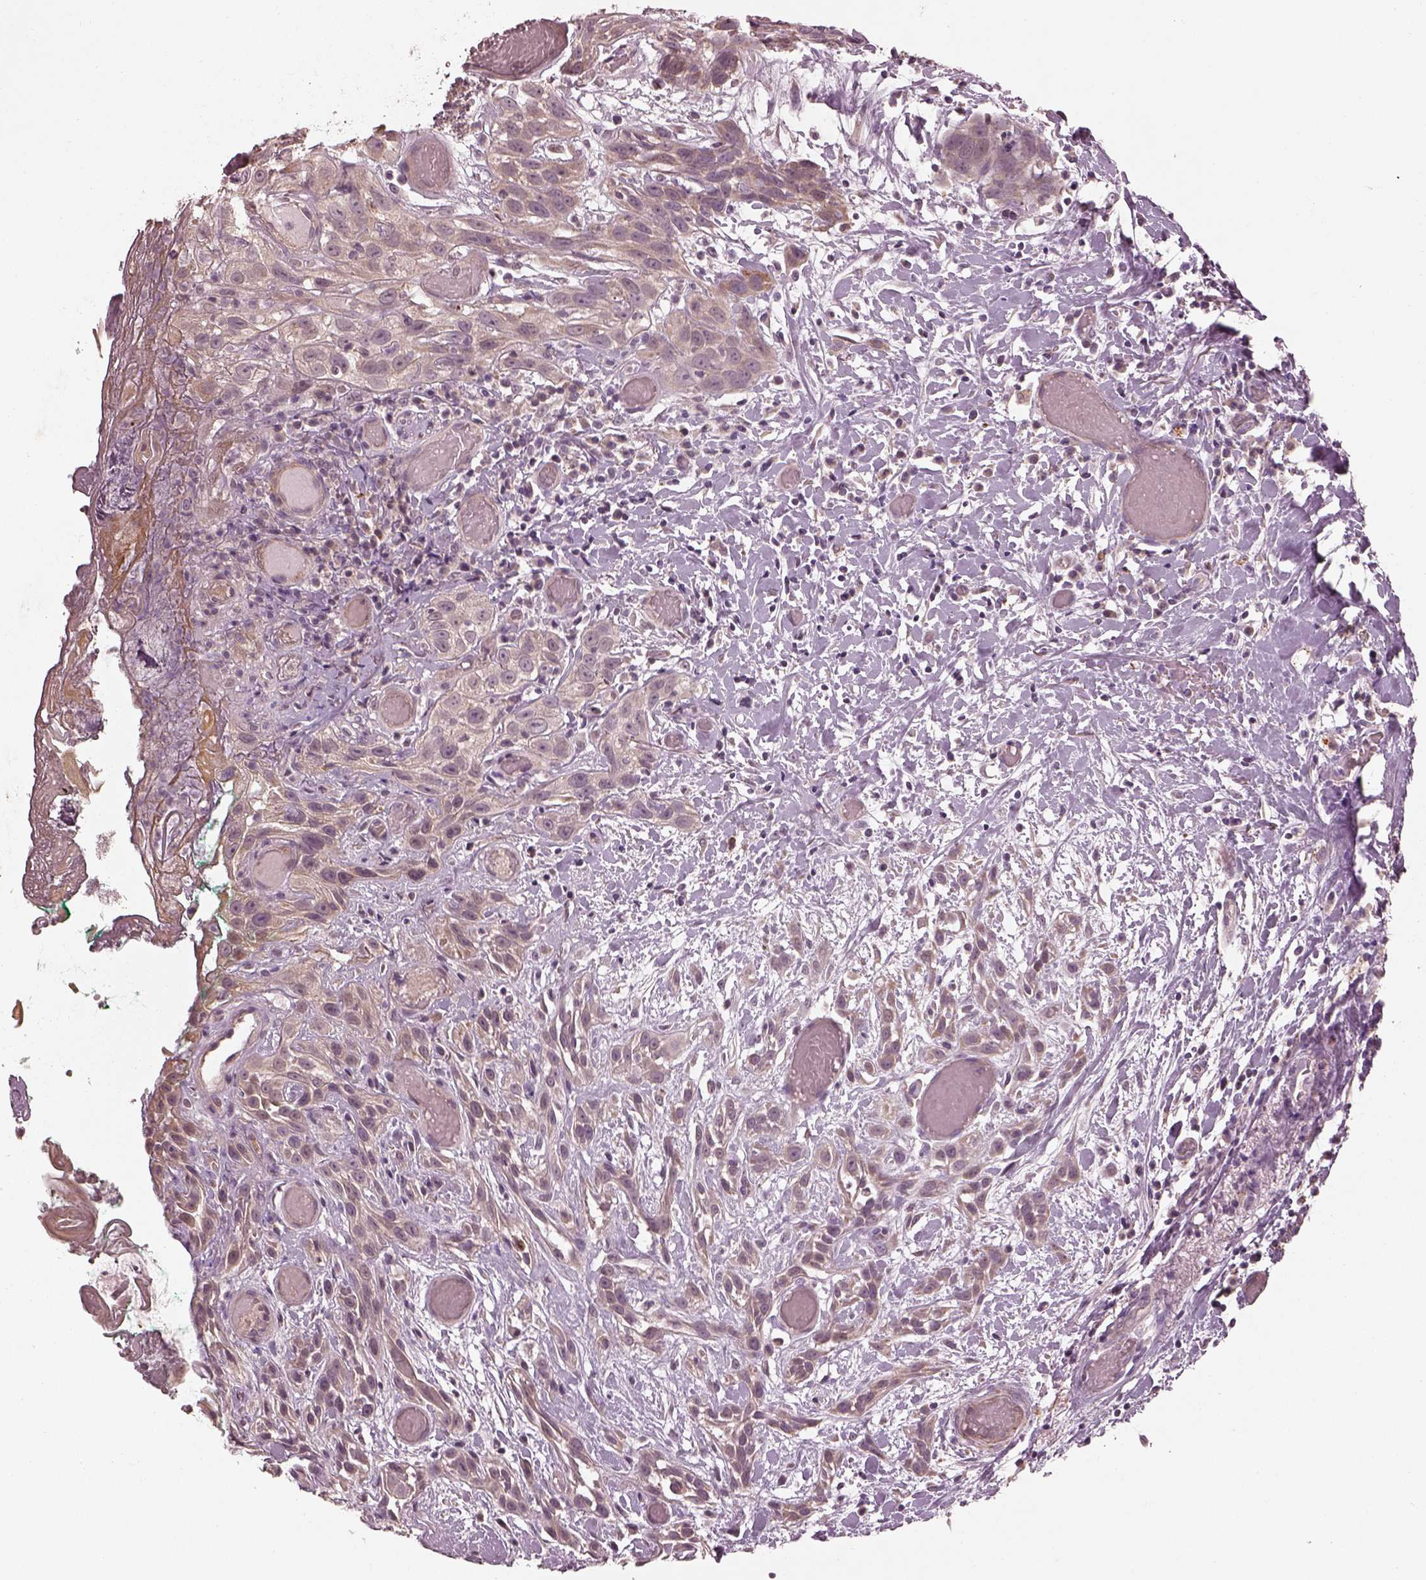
{"staining": {"intensity": "weak", "quantity": "<25%", "location": "cytoplasmic/membranous"}, "tissue": "head and neck cancer", "cell_type": "Tumor cells", "image_type": "cancer", "snomed": [{"axis": "morphology", "description": "Normal tissue, NOS"}, {"axis": "morphology", "description": "Squamous cell carcinoma, NOS"}, {"axis": "topography", "description": "Oral tissue"}, {"axis": "topography", "description": "Salivary gland"}, {"axis": "topography", "description": "Head-Neck"}], "caption": "Immunohistochemistry of head and neck cancer exhibits no staining in tumor cells.", "gene": "SLC25A46", "patient": {"sex": "female", "age": 62}}